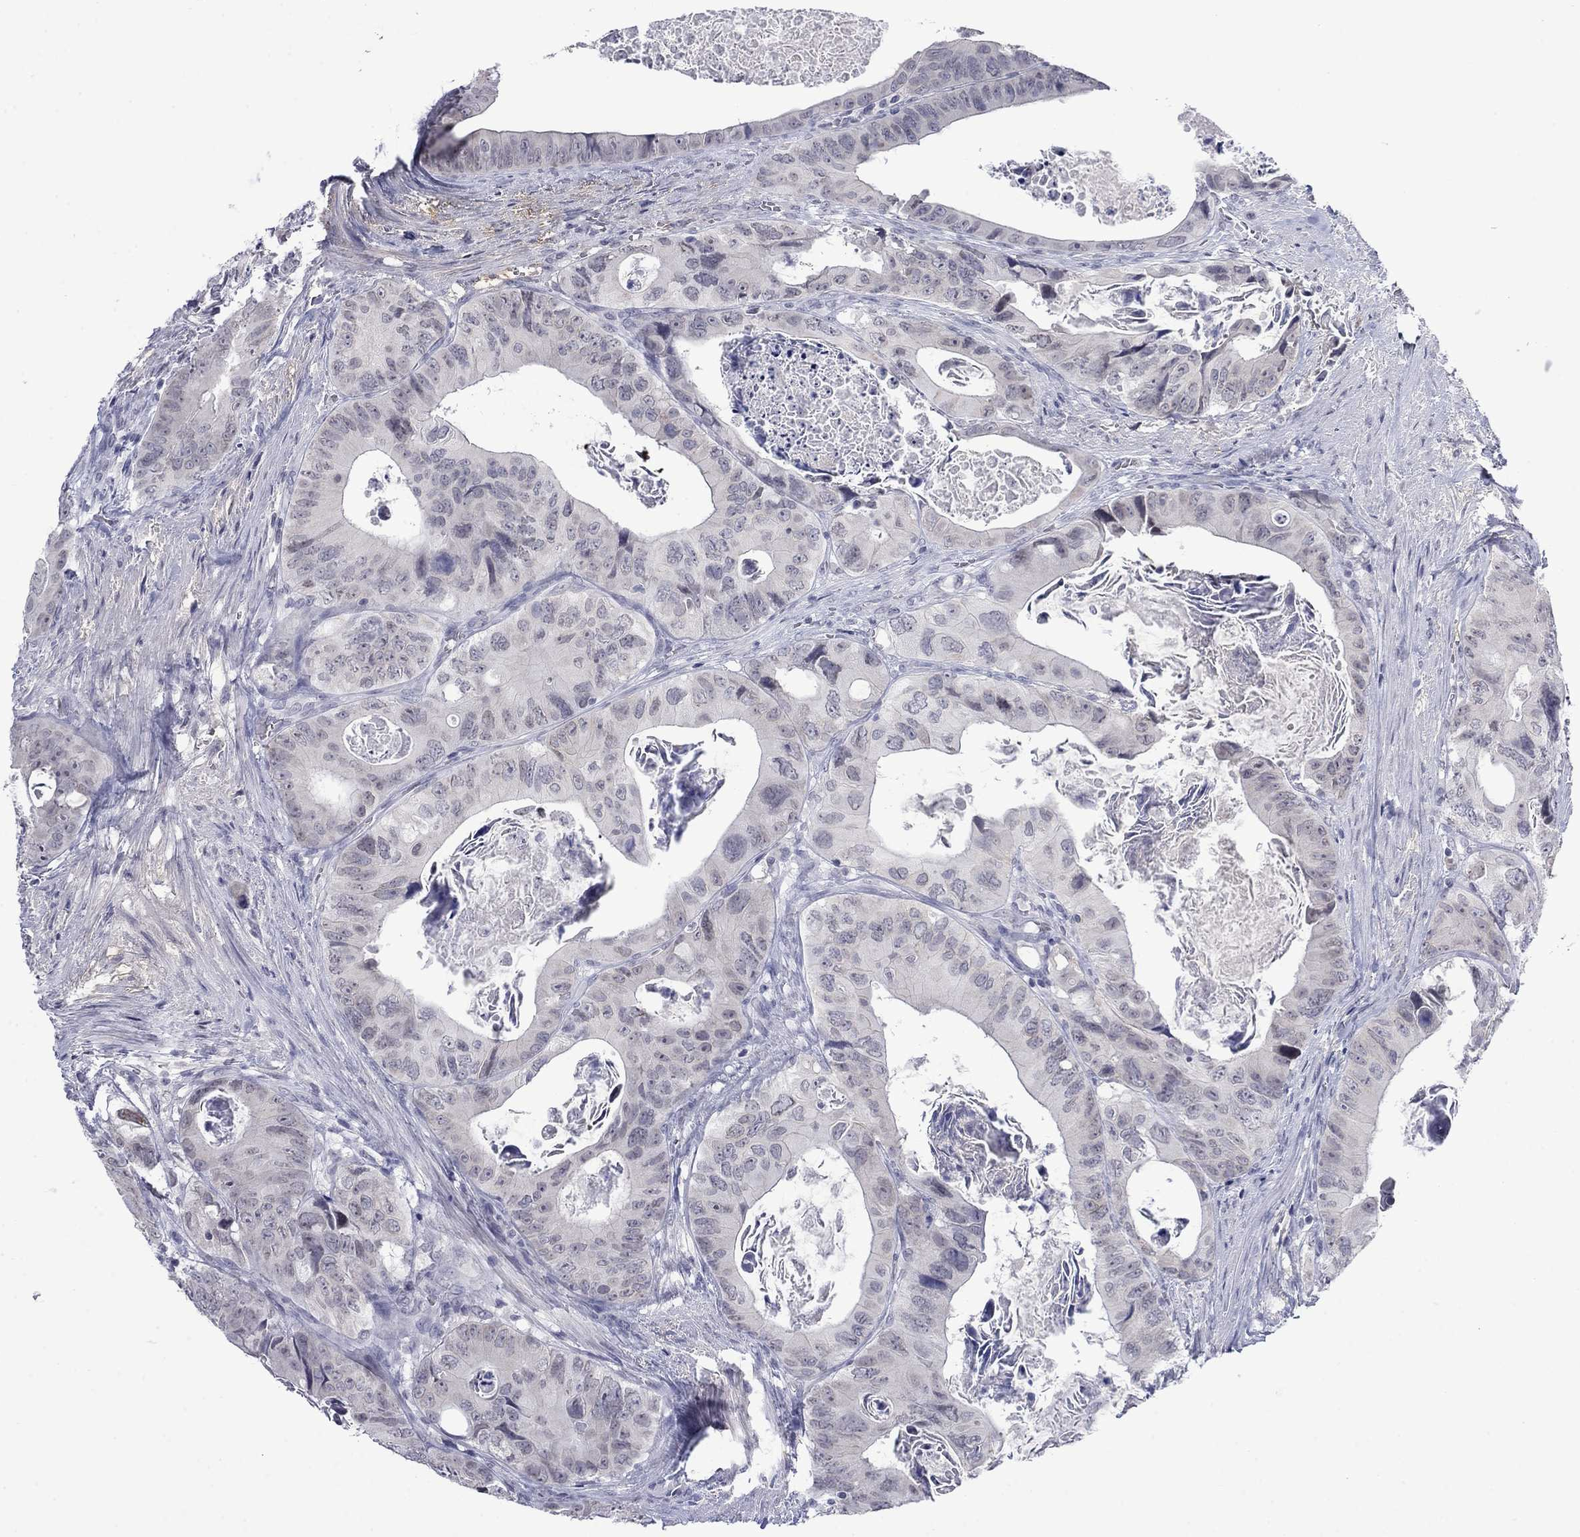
{"staining": {"intensity": "negative", "quantity": "none", "location": "none"}, "tissue": "colorectal cancer", "cell_type": "Tumor cells", "image_type": "cancer", "snomed": [{"axis": "morphology", "description": "Adenocarcinoma, NOS"}, {"axis": "topography", "description": "Rectum"}], "caption": "DAB (3,3'-diaminobenzidine) immunohistochemical staining of adenocarcinoma (colorectal) displays no significant positivity in tumor cells.", "gene": "NSMF", "patient": {"sex": "male", "age": 64}}